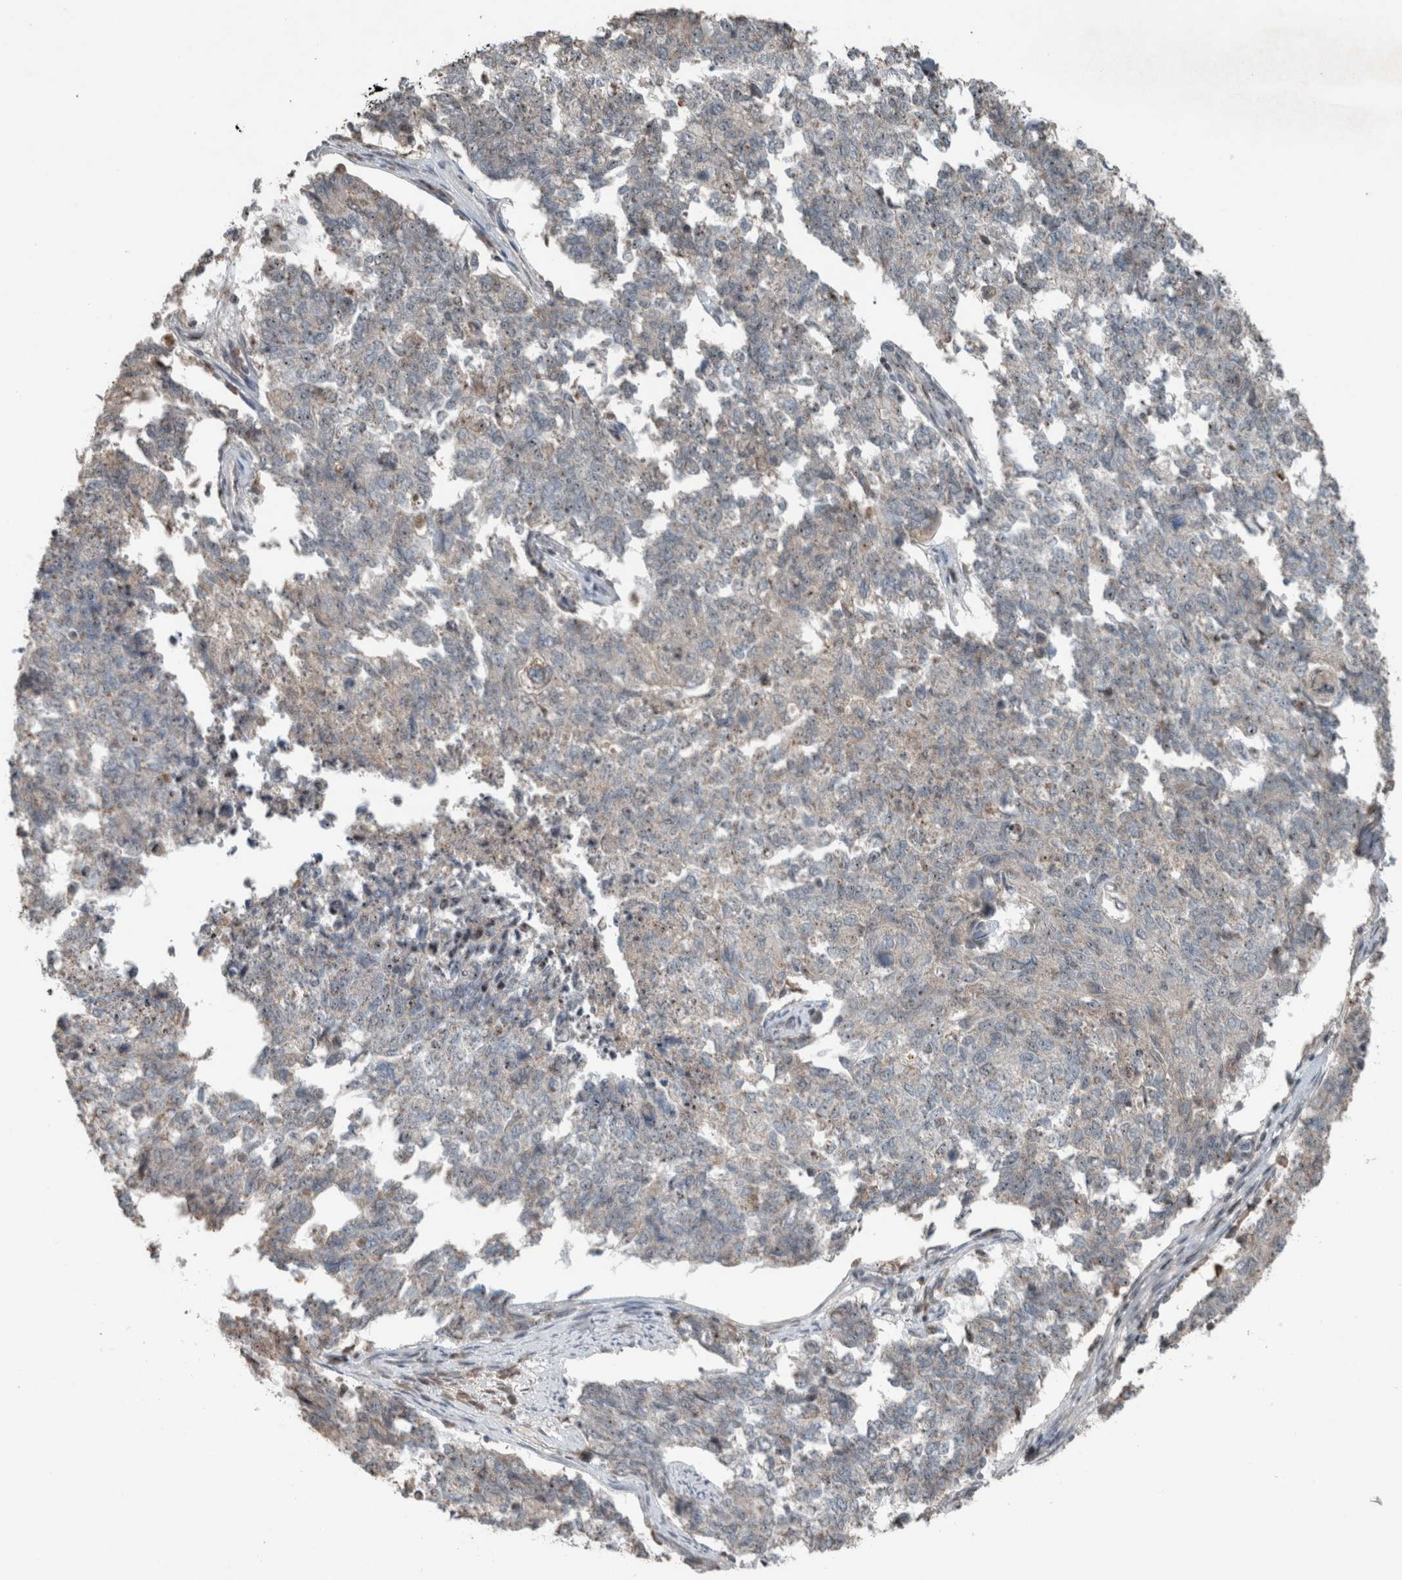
{"staining": {"intensity": "negative", "quantity": "none", "location": "none"}, "tissue": "cervical cancer", "cell_type": "Tumor cells", "image_type": "cancer", "snomed": [{"axis": "morphology", "description": "Squamous cell carcinoma, NOS"}, {"axis": "topography", "description": "Cervix"}], "caption": "The image shows no significant staining in tumor cells of cervical cancer (squamous cell carcinoma).", "gene": "RPF1", "patient": {"sex": "female", "age": 63}}